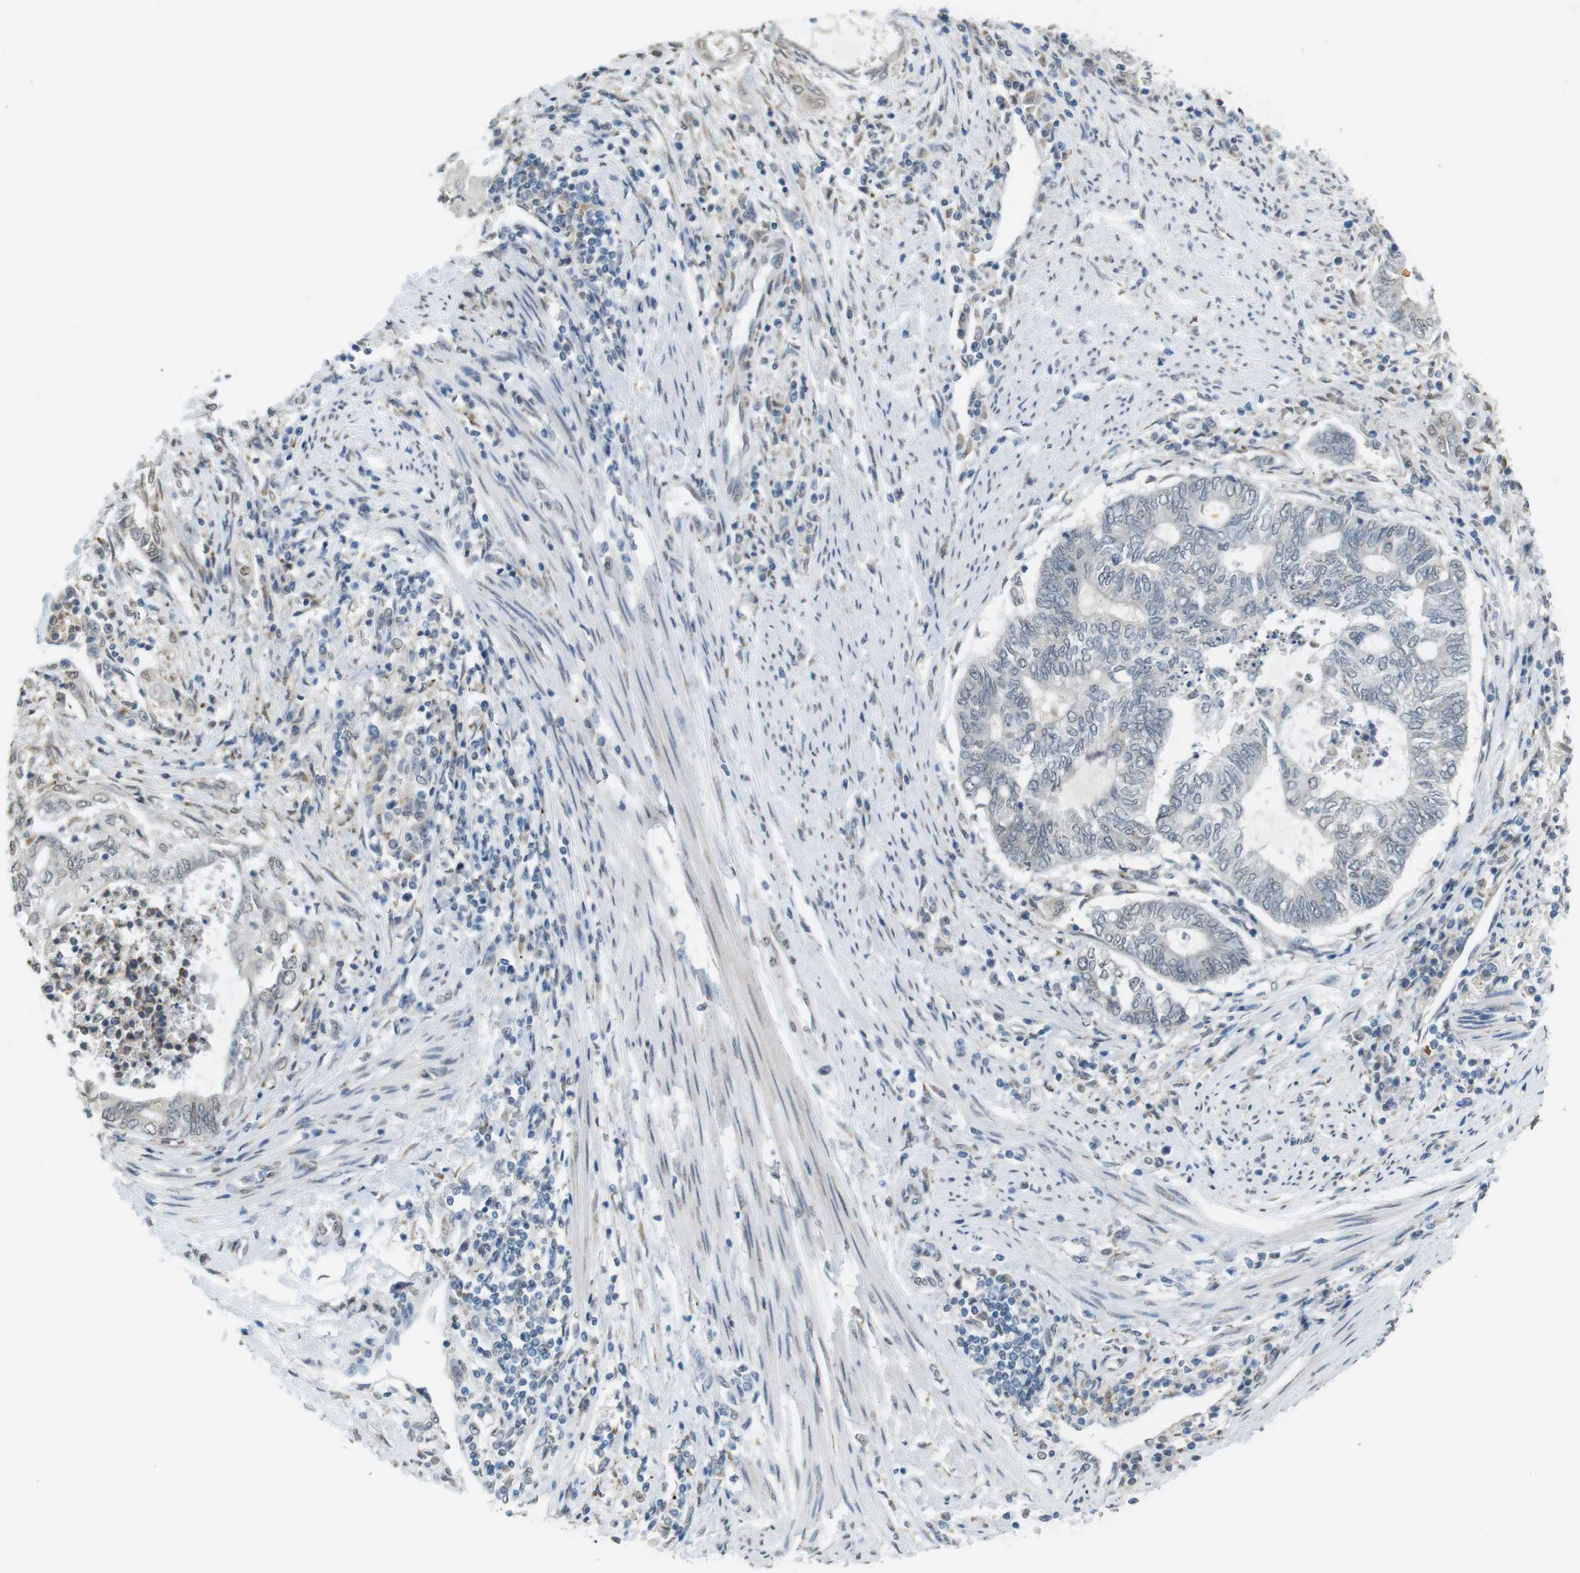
{"staining": {"intensity": "negative", "quantity": "none", "location": "none"}, "tissue": "endometrial cancer", "cell_type": "Tumor cells", "image_type": "cancer", "snomed": [{"axis": "morphology", "description": "Adenocarcinoma, NOS"}, {"axis": "topography", "description": "Uterus"}, {"axis": "topography", "description": "Endometrium"}], "caption": "Immunohistochemistry (IHC) of endometrial adenocarcinoma displays no staining in tumor cells. (Immunohistochemistry (IHC), brightfield microscopy, high magnification).", "gene": "FZD10", "patient": {"sex": "female", "age": 70}}